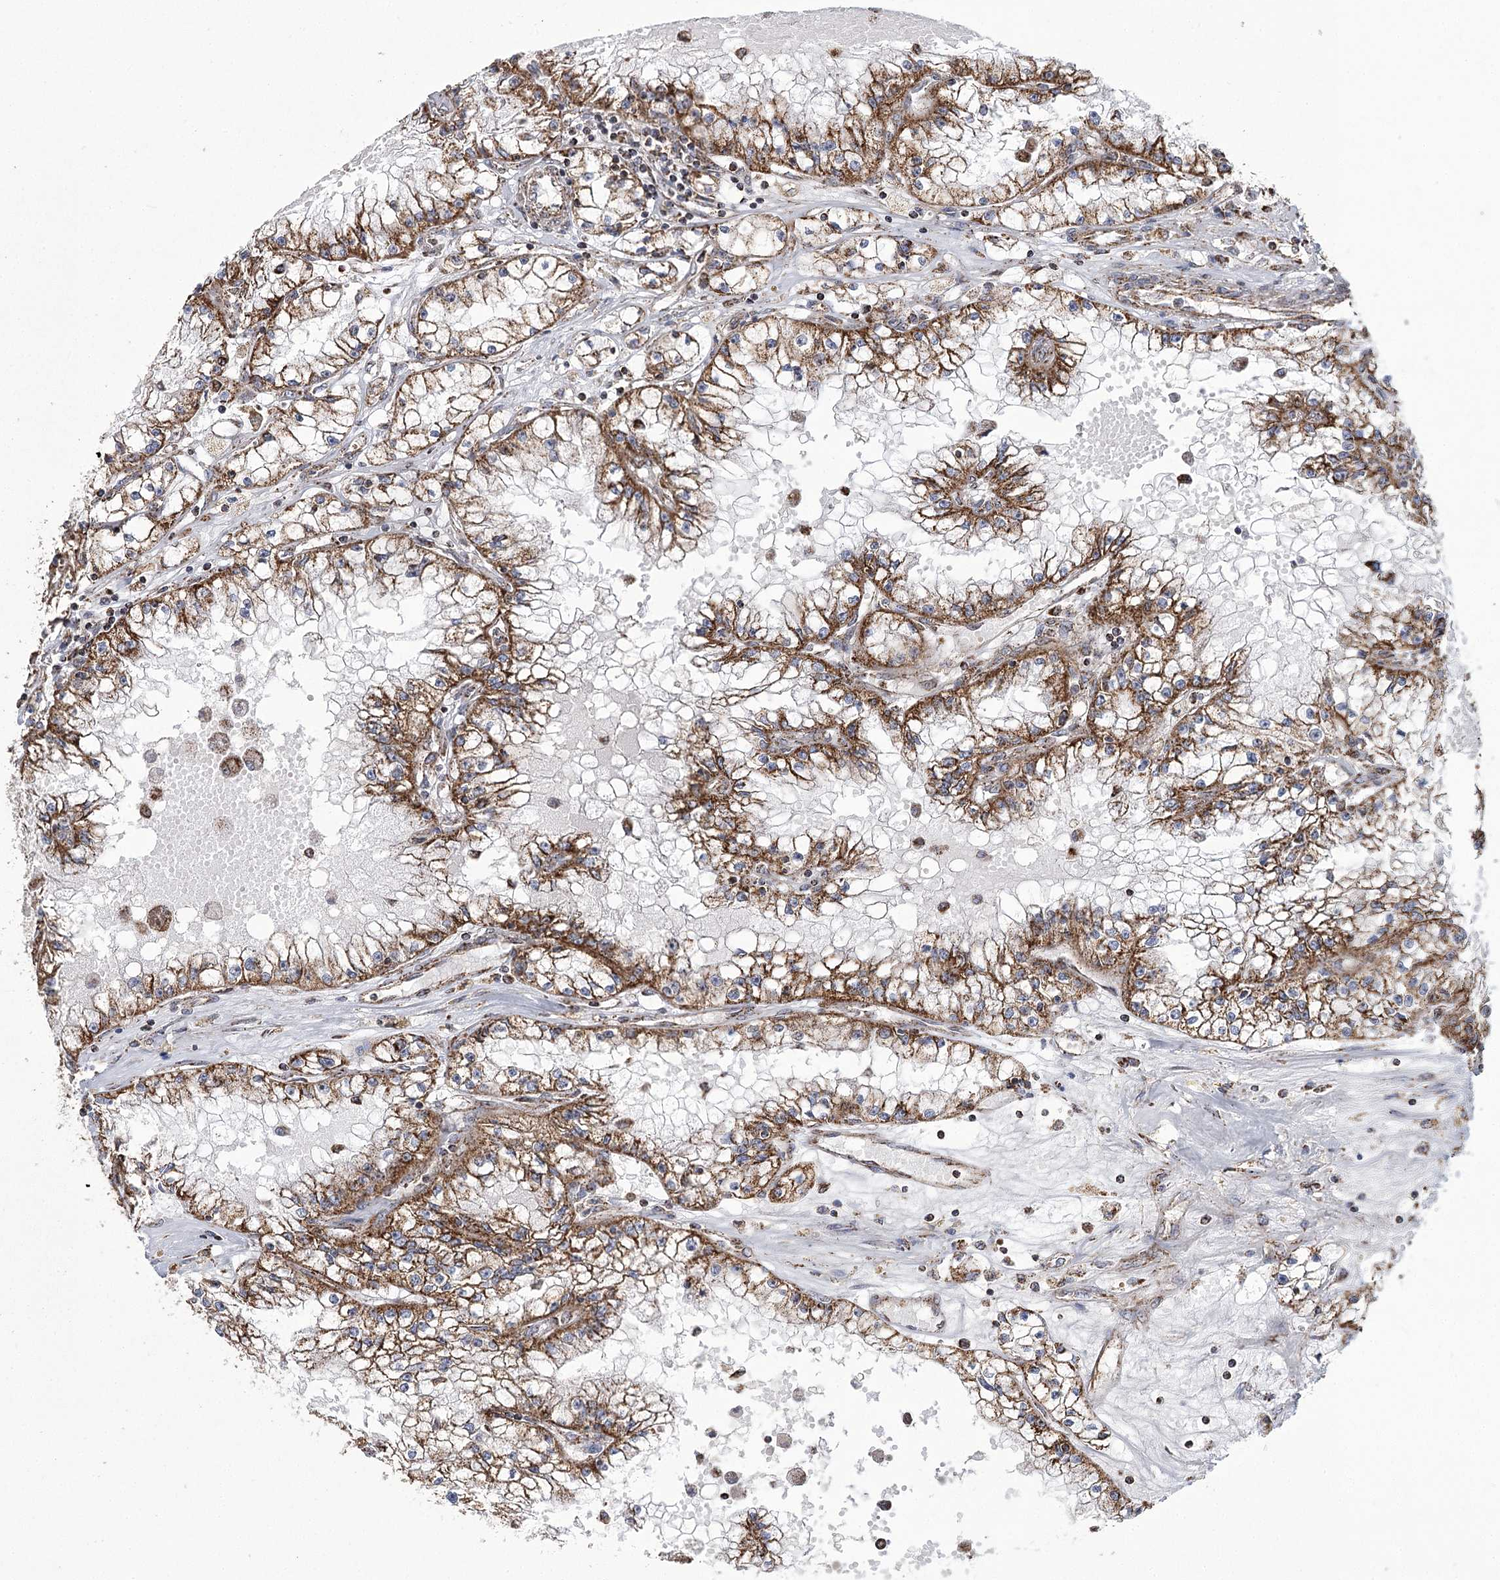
{"staining": {"intensity": "strong", "quantity": ">75%", "location": "cytoplasmic/membranous"}, "tissue": "renal cancer", "cell_type": "Tumor cells", "image_type": "cancer", "snomed": [{"axis": "morphology", "description": "Adenocarcinoma, NOS"}, {"axis": "topography", "description": "Kidney"}], "caption": "Brown immunohistochemical staining in renal cancer (adenocarcinoma) displays strong cytoplasmic/membranous staining in about >75% of tumor cells.", "gene": "RANBP3L", "patient": {"sex": "male", "age": 56}}